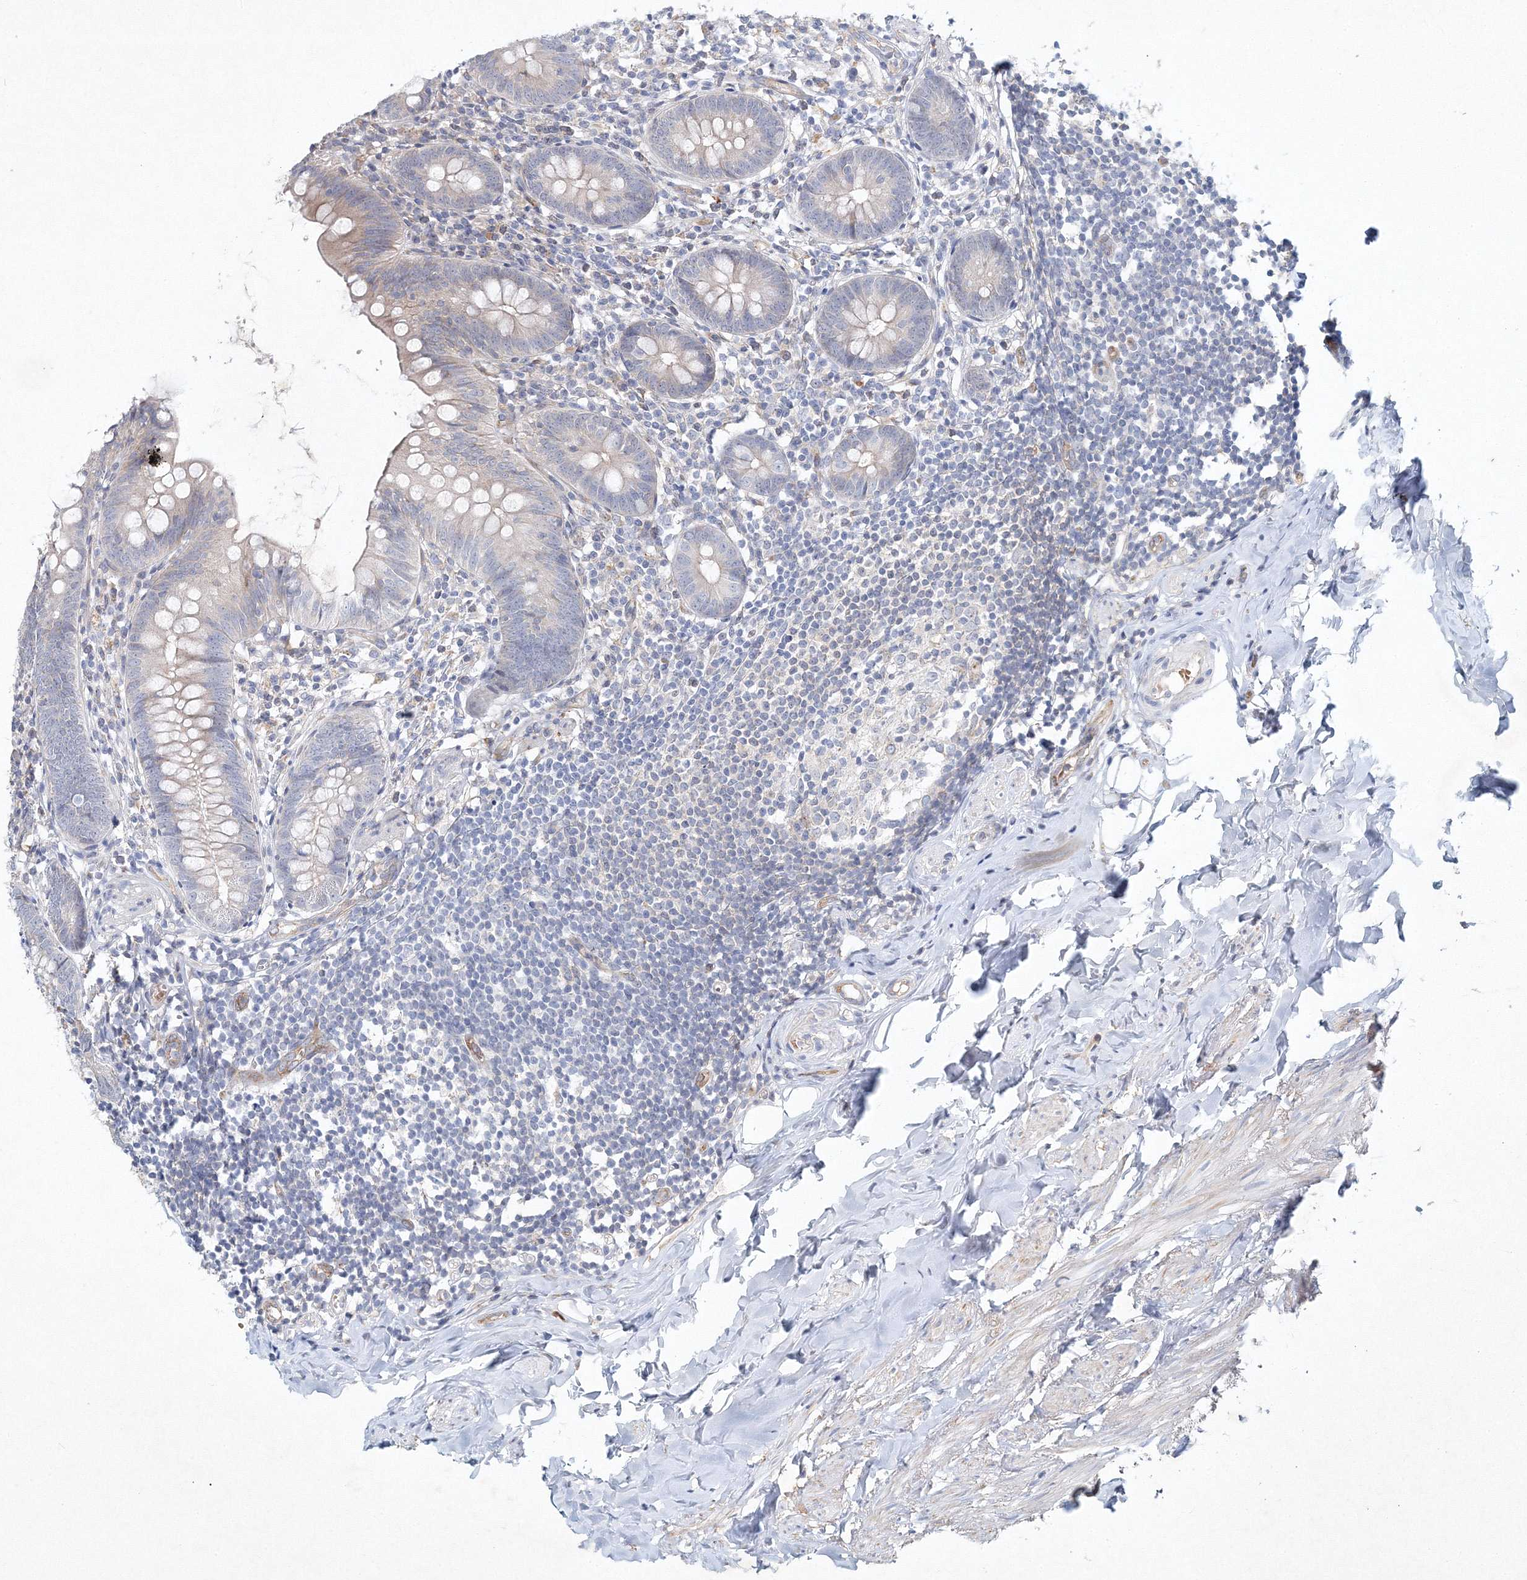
{"staining": {"intensity": "weak", "quantity": "<25%", "location": "cytoplasmic/membranous"}, "tissue": "appendix", "cell_type": "Glandular cells", "image_type": "normal", "snomed": [{"axis": "morphology", "description": "Normal tissue, NOS"}, {"axis": "topography", "description": "Appendix"}], "caption": "Immunohistochemistry (IHC) of normal appendix demonstrates no expression in glandular cells. Brightfield microscopy of IHC stained with DAB (brown) and hematoxylin (blue), captured at high magnification.", "gene": "SH3BP5", "patient": {"sex": "female", "age": 62}}